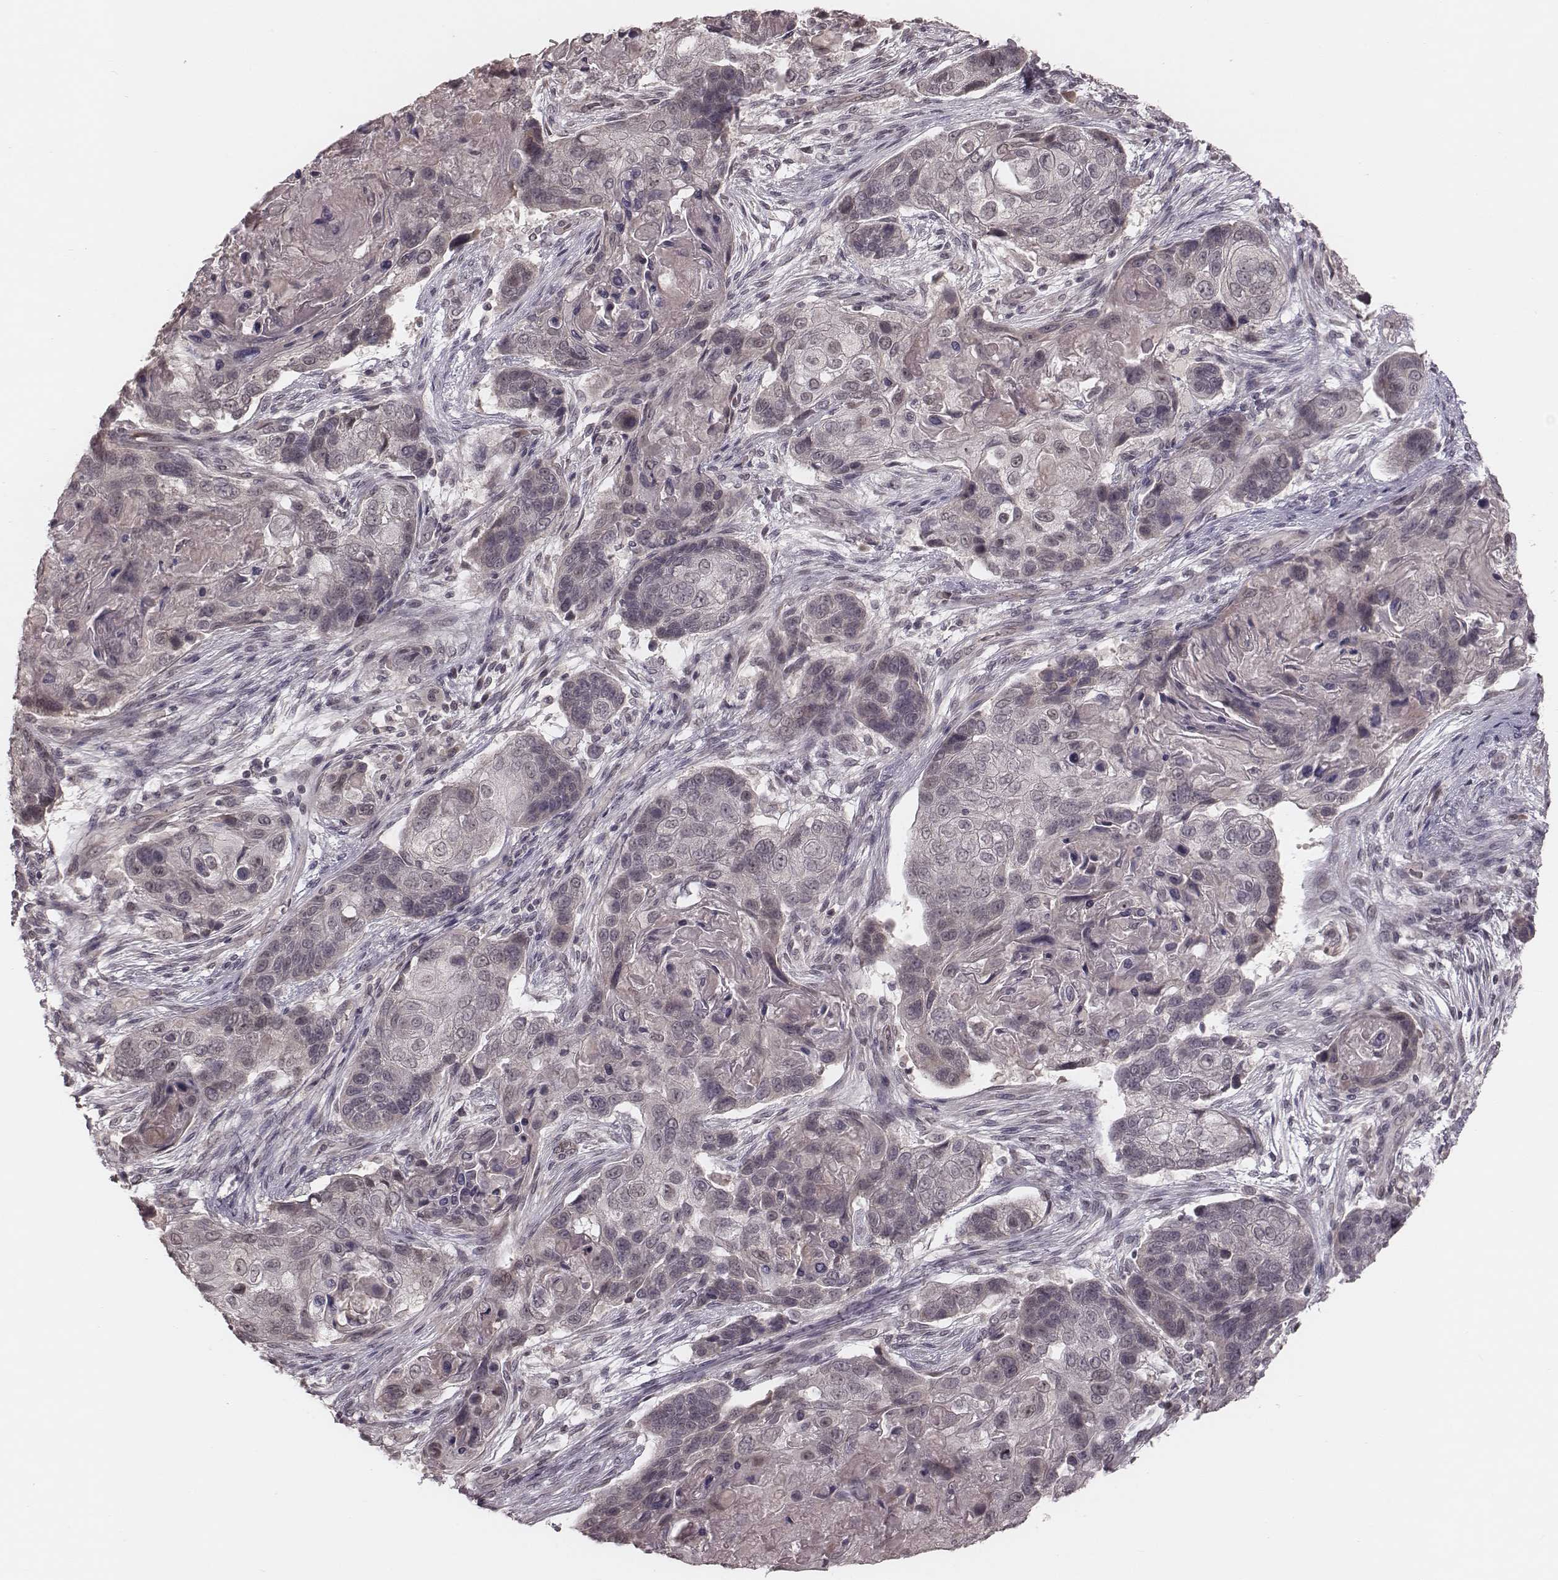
{"staining": {"intensity": "negative", "quantity": "none", "location": "none"}, "tissue": "lung cancer", "cell_type": "Tumor cells", "image_type": "cancer", "snomed": [{"axis": "morphology", "description": "Squamous cell carcinoma, NOS"}, {"axis": "topography", "description": "Lung"}], "caption": "A high-resolution histopathology image shows immunohistochemistry staining of lung squamous cell carcinoma, which demonstrates no significant staining in tumor cells.", "gene": "IL5", "patient": {"sex": "male", "age": 69}}